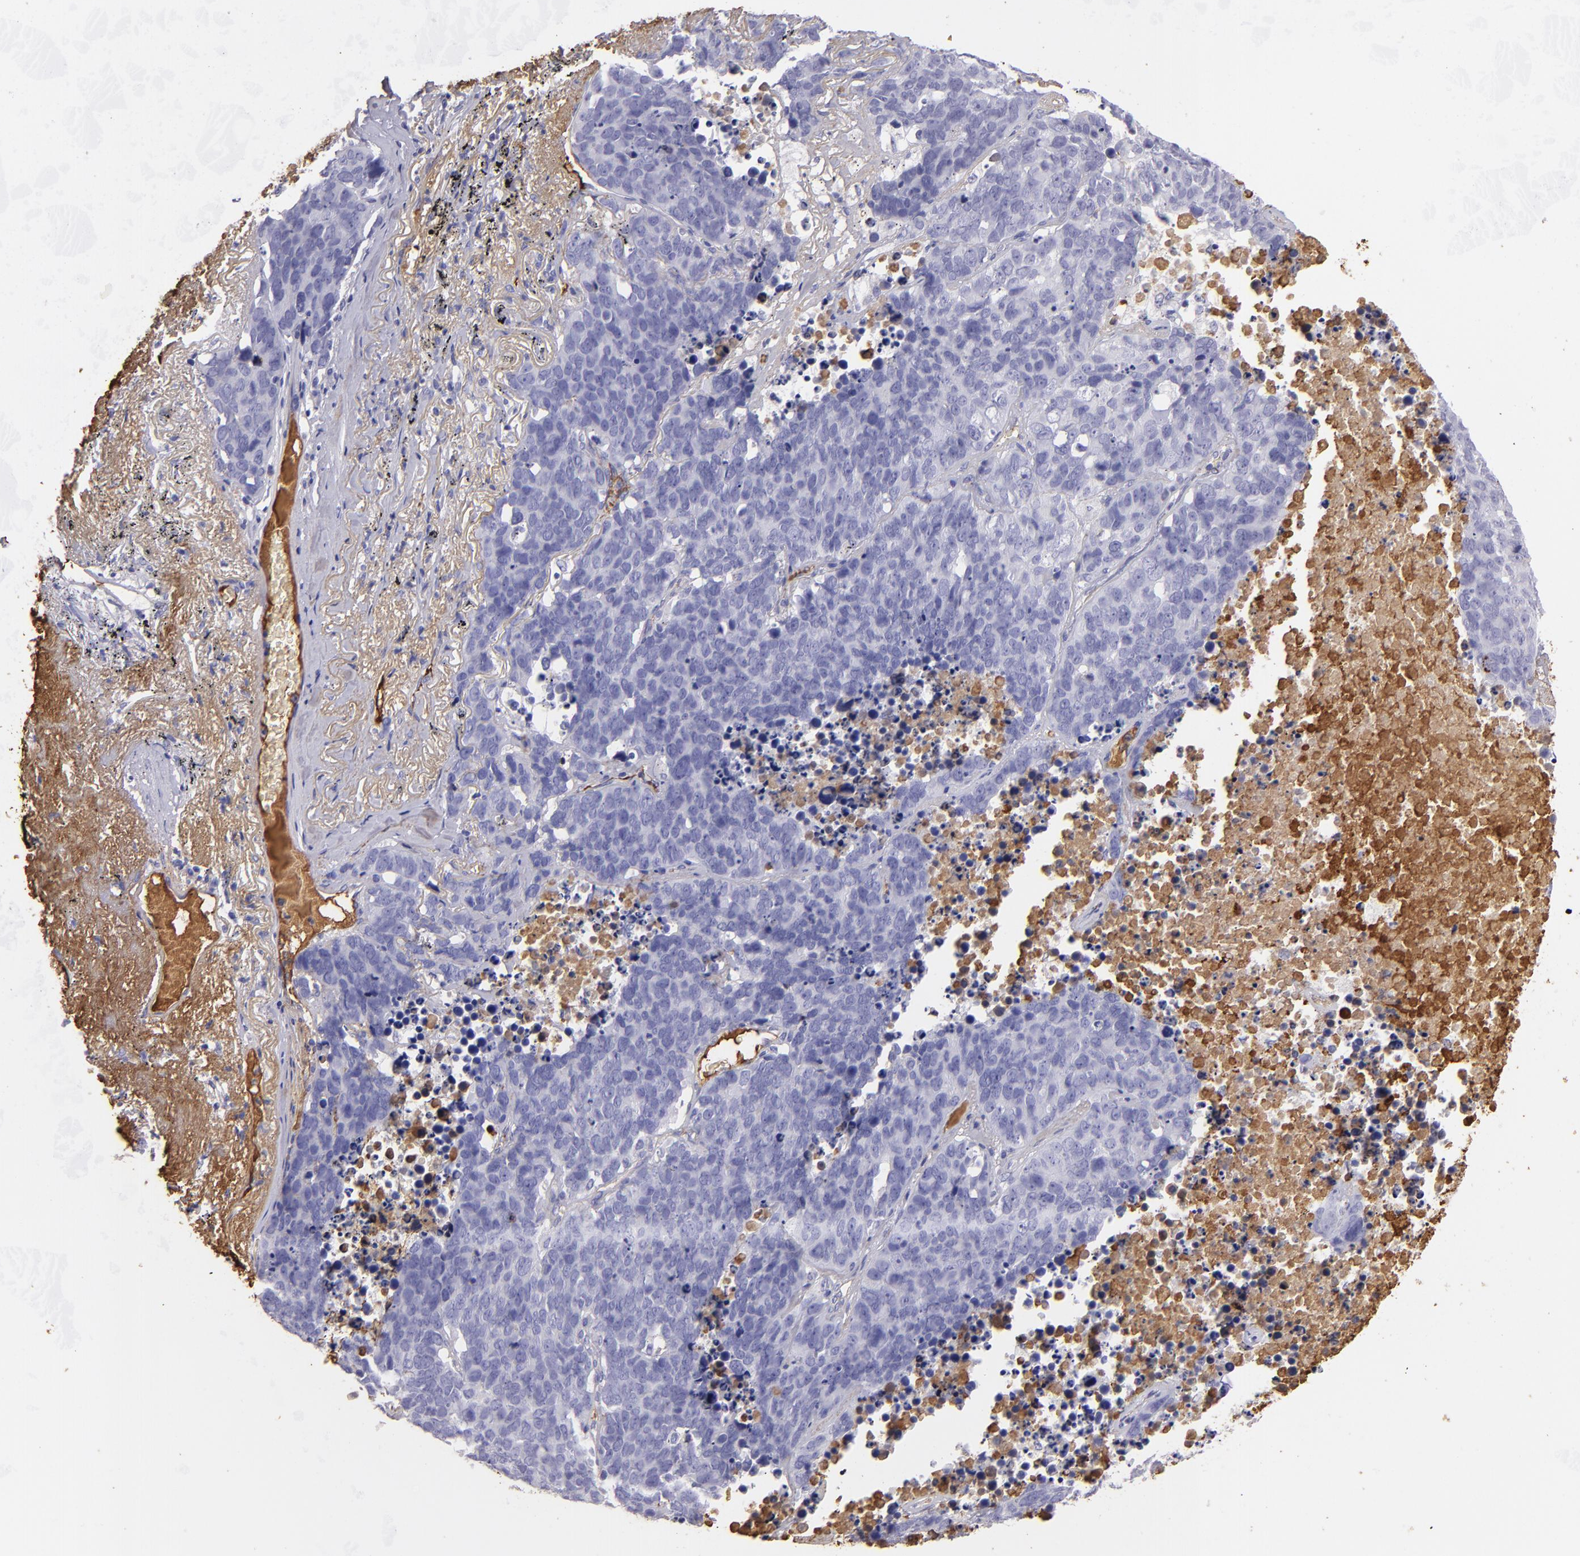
{"staining": {"intensity": "negative", "quantity": "none", "location": "none"}, "tissue": "lung cancer", "cell_type": "Tumor cells", "image_type": "cancer", "snomed": [{"axis": "morphology", "description": "Carcinoid, malignant, NOS"}, {"axis": "topography", "description": "Lung"}], "caption": "High magnification brightfield microscopy of malignant carcinoid (lung) stained with DAB (3,3'-diaminobenzidine) (brown) and counterstained with hematoxylin (blue): tumor cells show no significant positivity.", "gene": "FGB", "patient": {"sex": "male", "age": 60}}